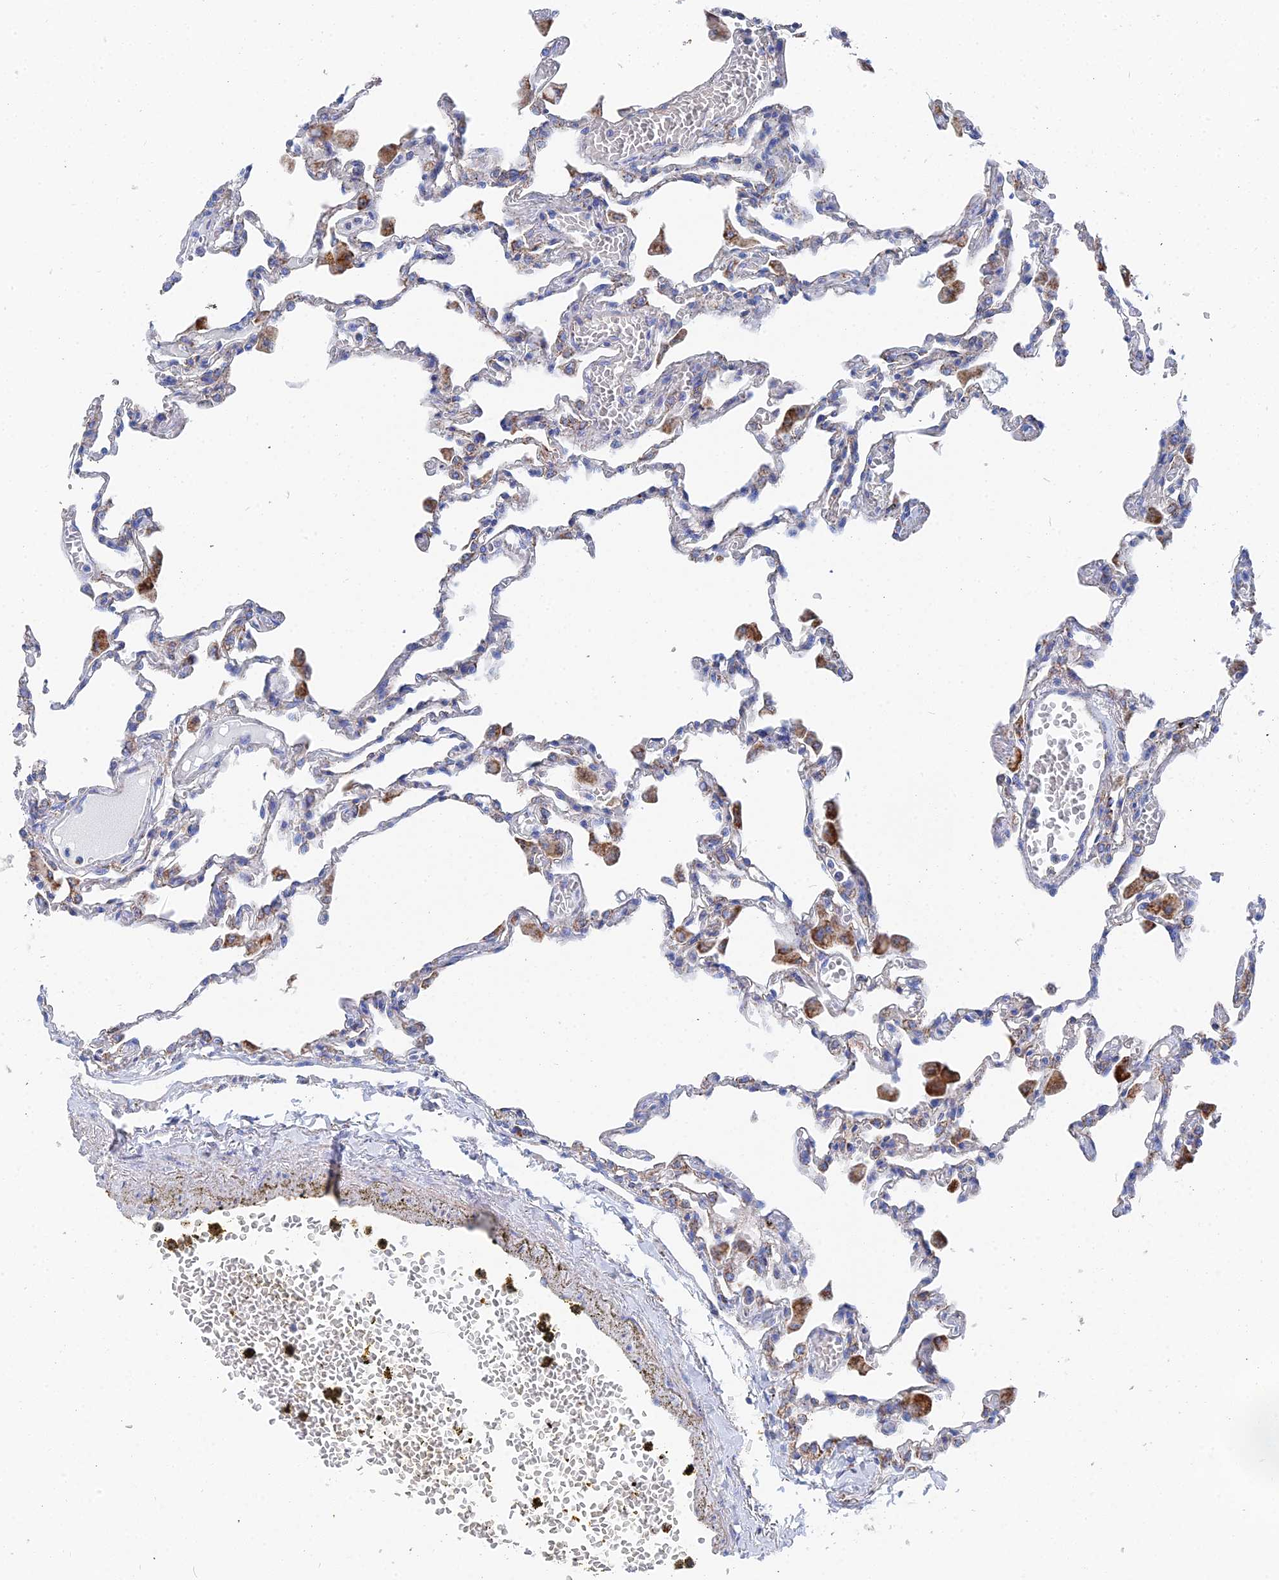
{"staining": {"intensity": "negative", "quantity": "none", "location": "none"}, "tissue": "lung", "cell_type": "Alveolar cells", "image_type": "normal", "snomed": [{"axis": "morphology", "description": "Normal tissue, NOS"}, {"axis": "topography", "description": "Bronchus"}, {"axis": "topography", "description": "Lung"}], "caption": "Human lung stained for a protein using immunohistochemistry demonstrates no staining in alveolar cells.", "gene": "IFT80", "patient": {"sex": "female", "age": 49}}